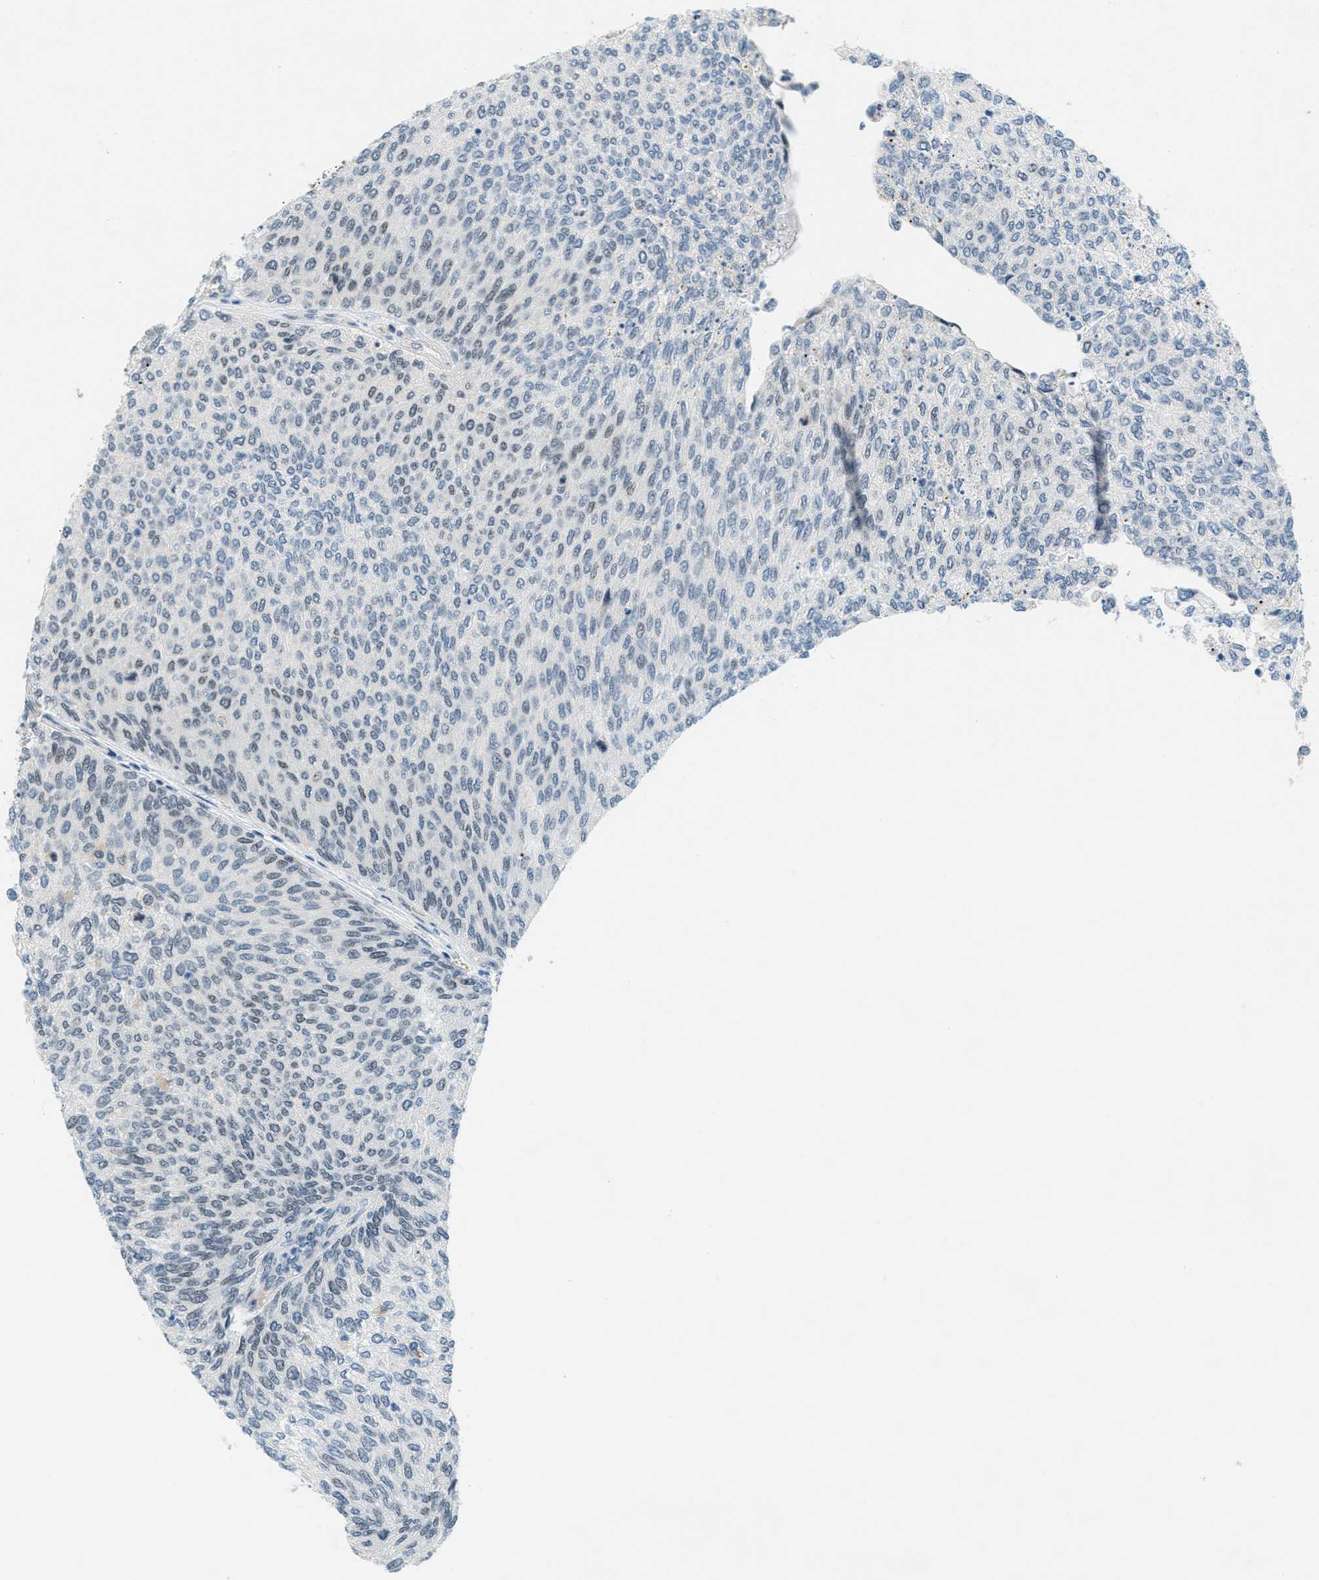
{"staining": {"intensity": "weak", "quantity": "<25%", "location": "nuclear"}, "tissue": "urothelial cancer", "cell_type": "Tumor cells", "image_type": "cancer", "snomed": [{"axis": "morphology", "description": "Urothelial carcinoma, Low grade"}, {"axis": "topography", "description": "Urinary bladder"}], "caption": "The immunohistochemistry micrograph has no significant expression in tumor cells of urothelial cancer tissue.", "gene": "DDX47", "patient": {"sex": "female", "age": 79}}